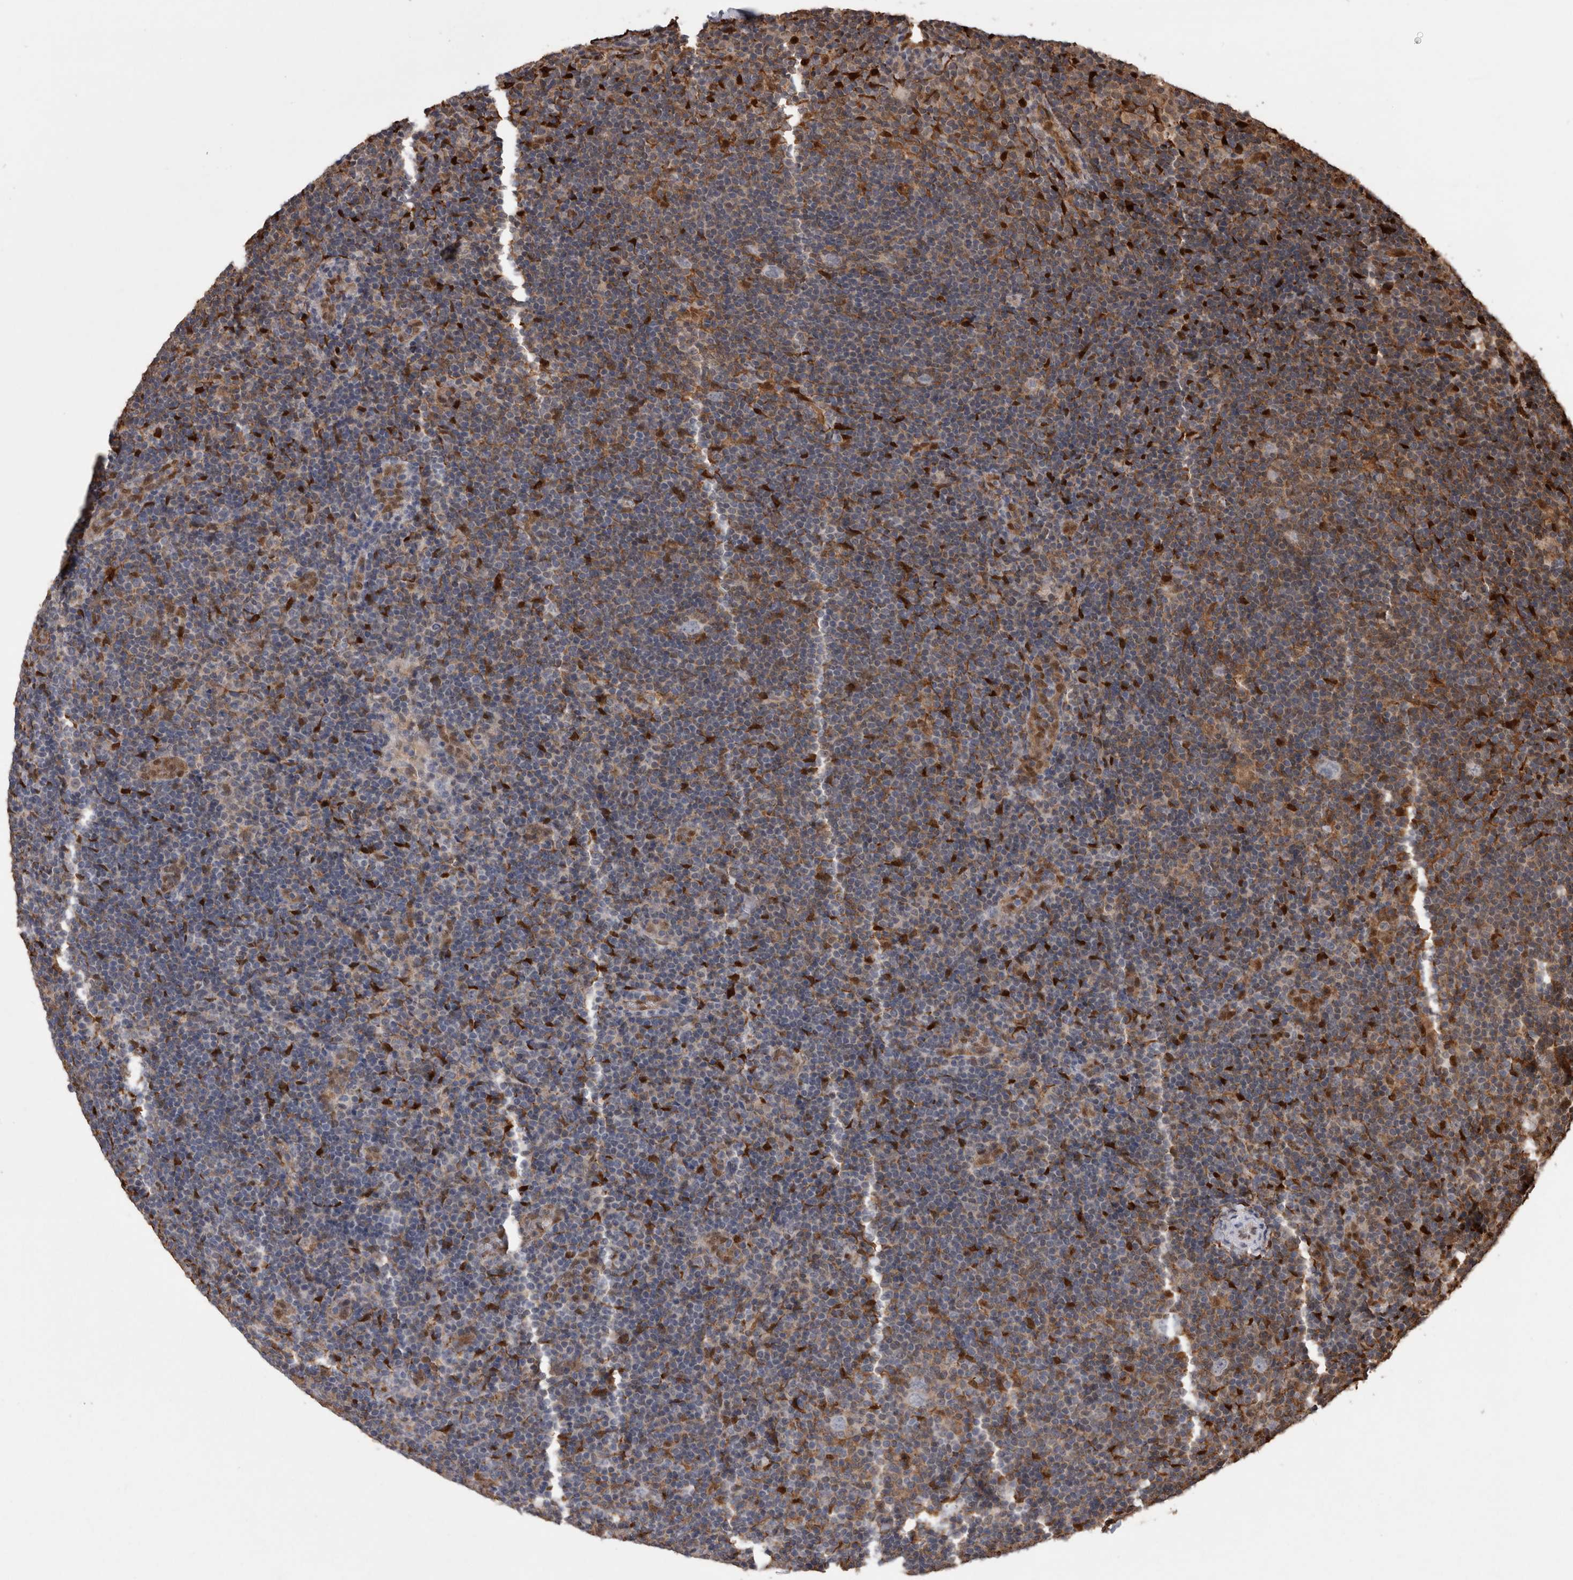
{"staining": {"intensity": "negative", "quantity": "none", "location": "none"}, "tissue": "lymphoma", "cell_type": "Tumor cells", "image_type": "cancer", "snomed": [{"axis": "morphology", "description": "Hodgkin's disease, NOS"}, {"axis": "topography", "description": "Lymph node"}], "caption": "Immunohistochemical staining of lymphoma exhibits no significant positivity in tumor cells. (Stains: DAB immunohistochemistry (IHC) with hematoxylin counter stain, Microscopy: brightfield microscopy at high magnification).", "gene": "LXN", "patient": {"sex": "female", "age": 57}}